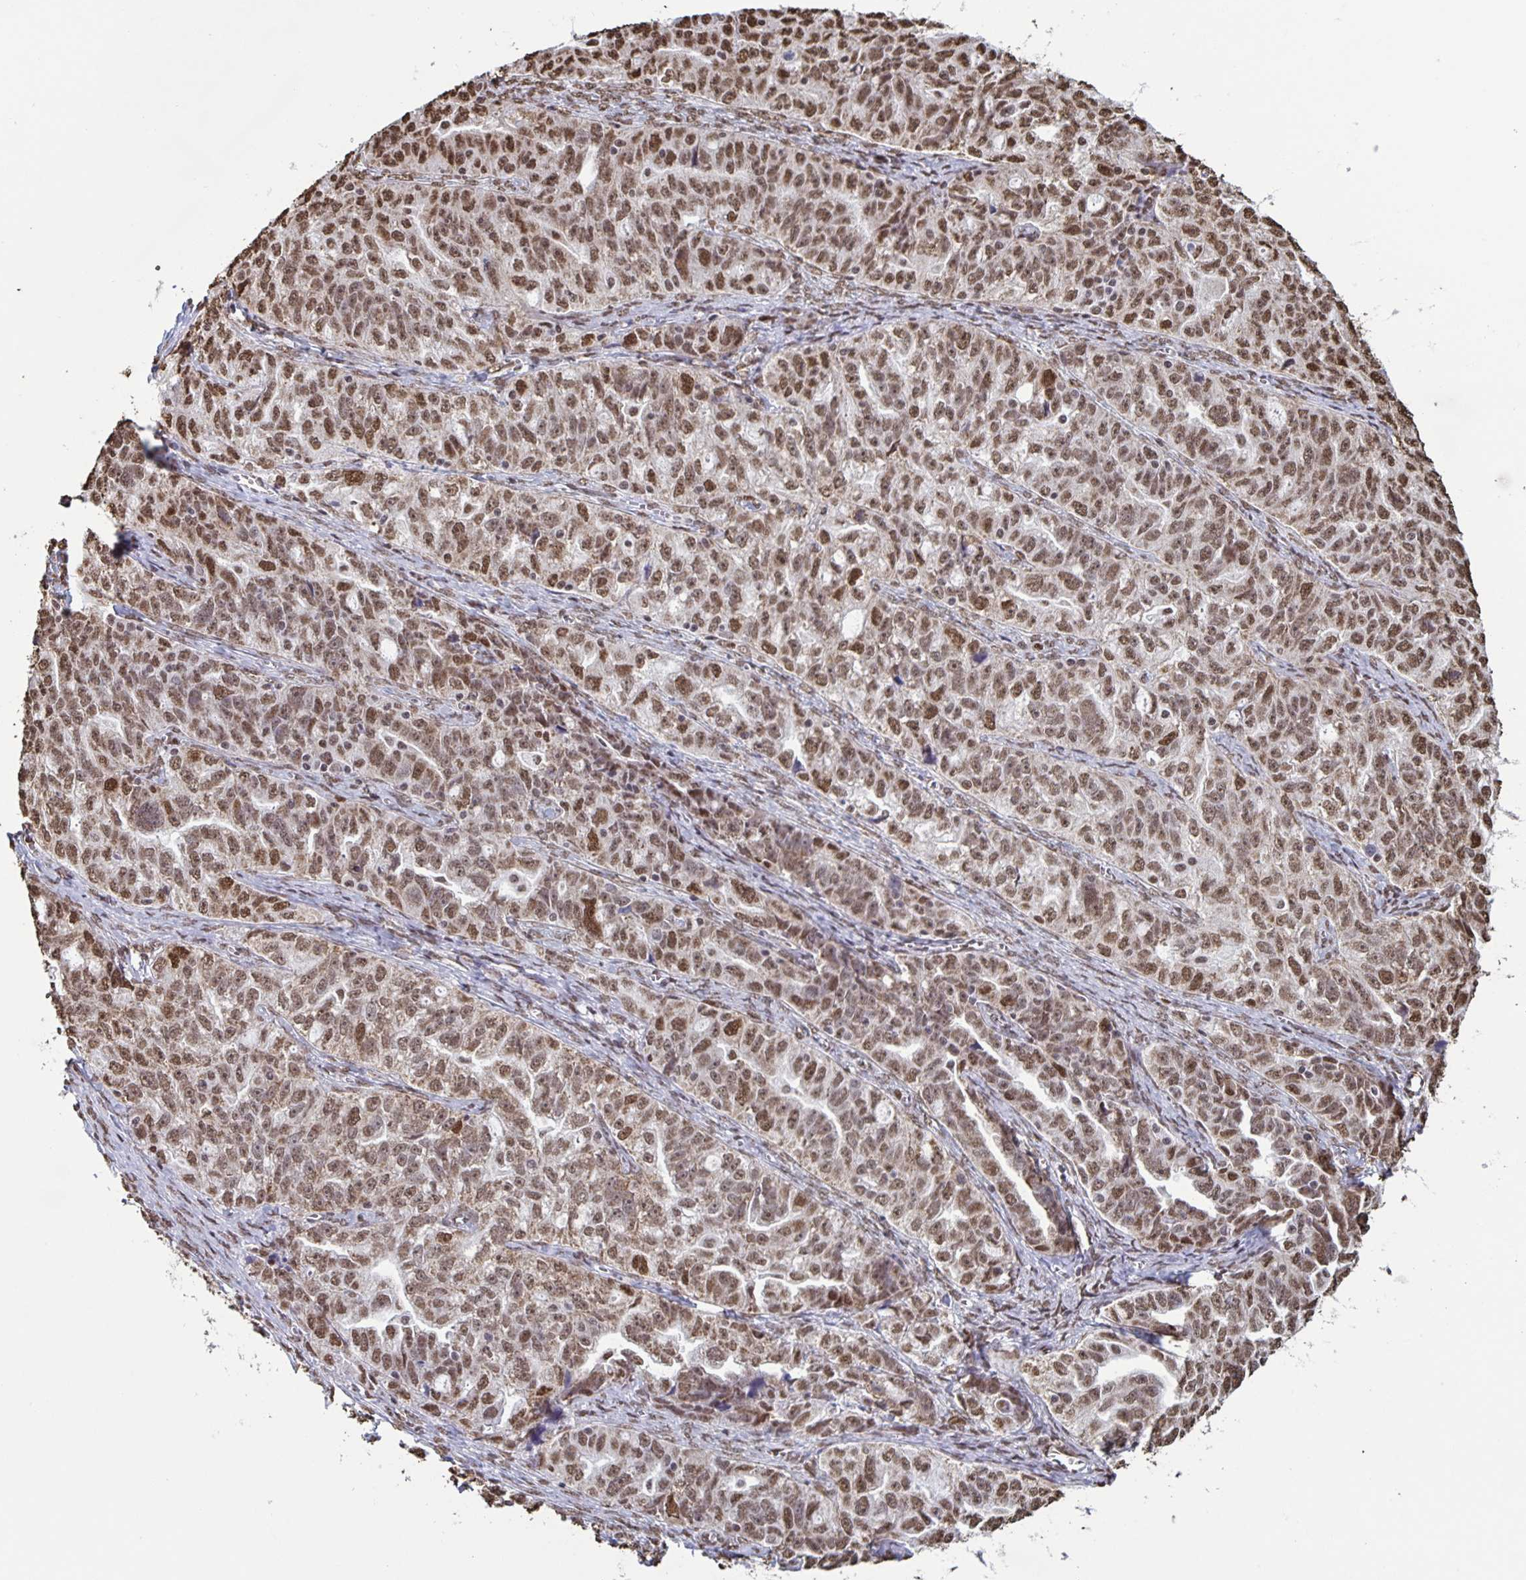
{"staining": {"intensity": "moderate", "quantity": ">75%", "location": "nuclear"}, "tissue": "ovarian cancer", "cell_type": "Tumor cells", "image_type": "cancer", "snomed": [{"axis": "morphology", "description": "Cystadenocarcinoma, serous, NOS"}, {"axis": "topography", "description": "Ovary"}], "caption": "Immunohistochemistry photomicrograph of neoplastic tissue: human ovarian serous cystadenocarcinoma stained using immunohistochemistry (IHC) displays medium levels of moderate protein expression localized specifically in the nuclear of tumor cells, appearing as a nuclear brown color.", "gene": "DUT", "patient": {"sex": "female", "age": 51}}